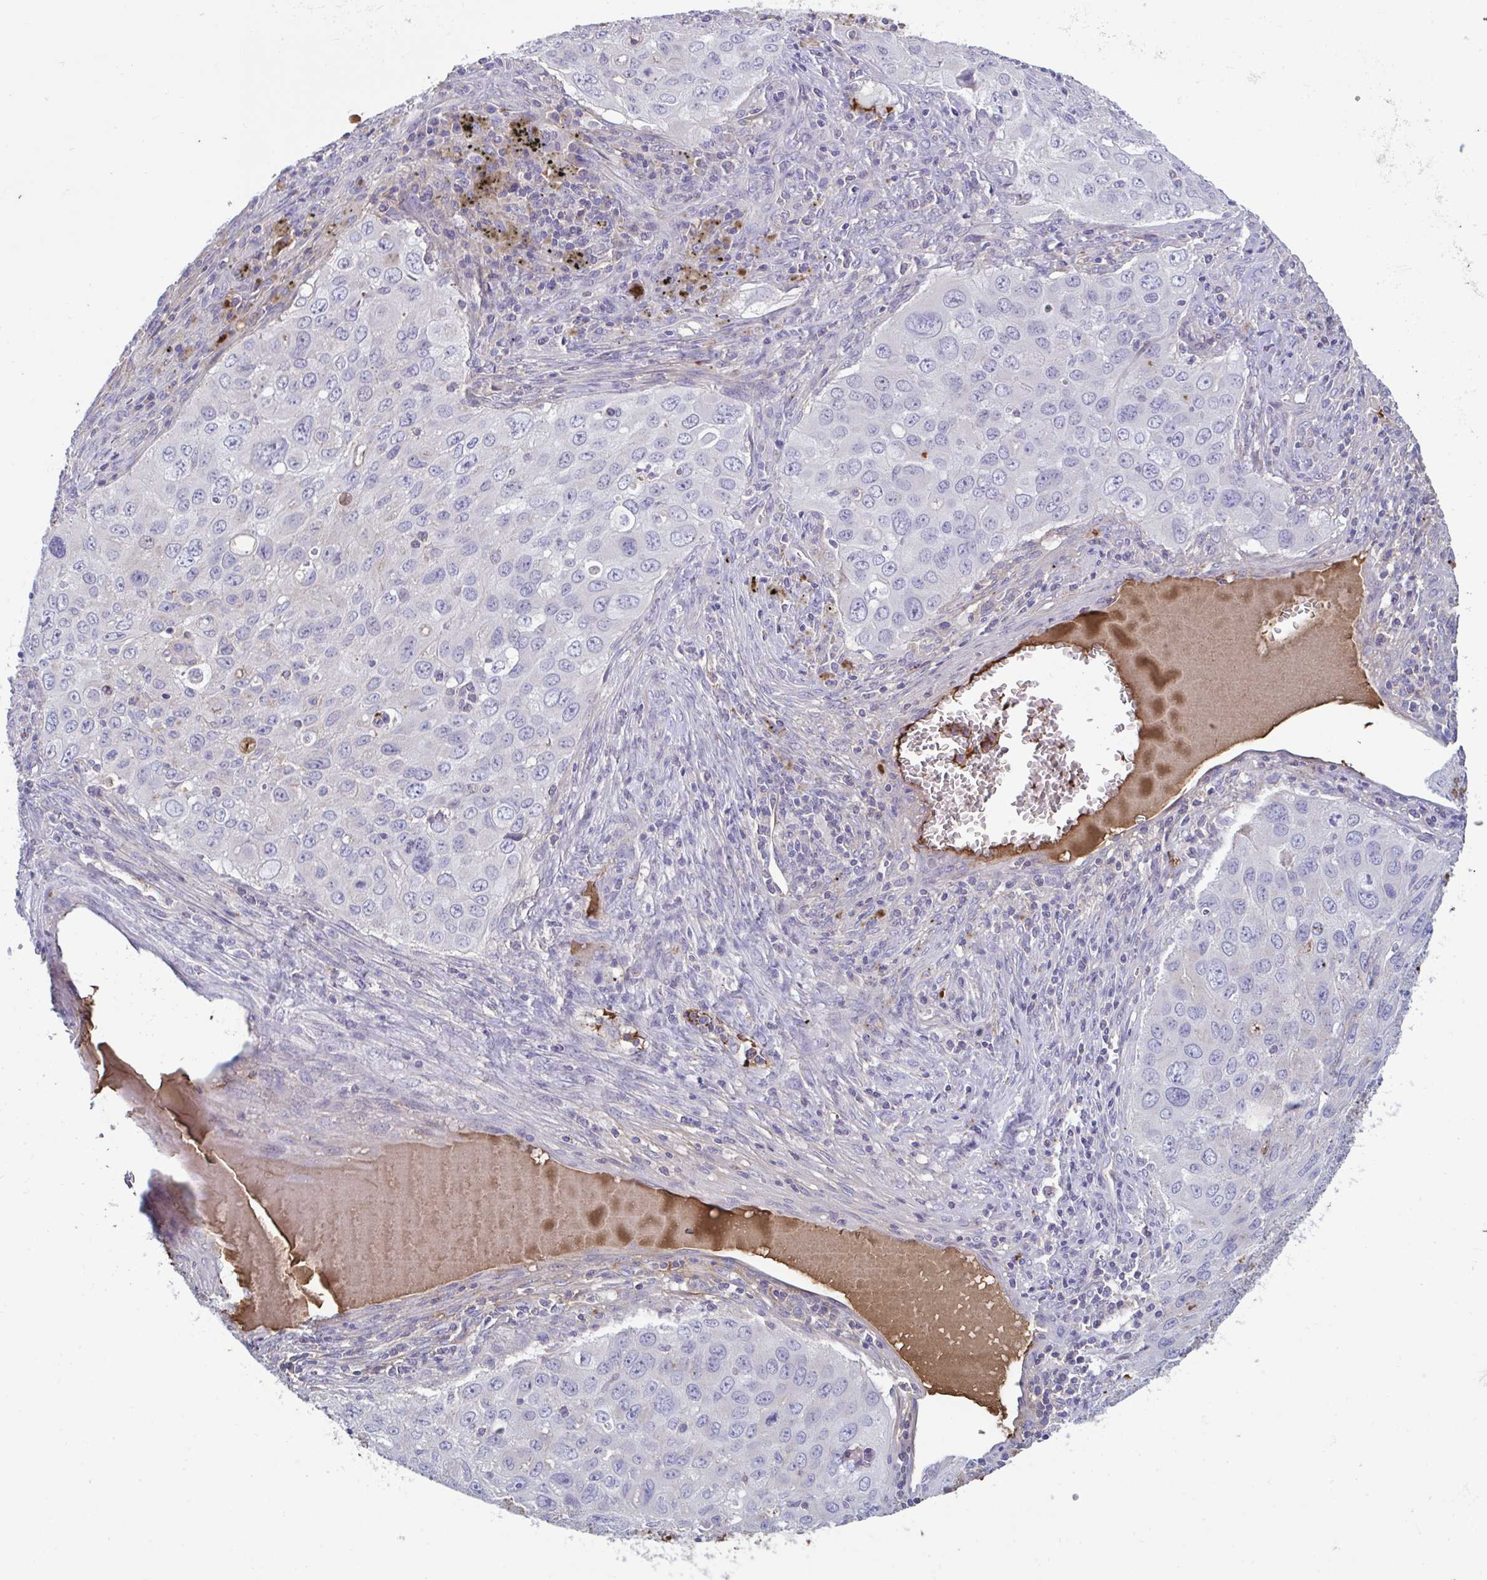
{"staining": {"intensity": "negative", "quantity": "none", "location": "none"}, "tissue": "lung cancer", "cell_type": "Tumor cells", "image_type": "cancer", "snomed": [{"axis": "morphology", "description": "Adenocarcinoma, NOS"}, {"axis": "morphology", "description": "Adenocarcinoma, metastatic, NOS"}, {"axis": "topography", "description": "Lymph node"}, {"axis": "topography", "description": "Lung"}], "caption": "Metastatic adenocarcinoma (lung) stained for a protein using IHC exhibits no expression tumor cells.", "gene": "IL1R1", "patient": {"sex": "female", "age": 42}}